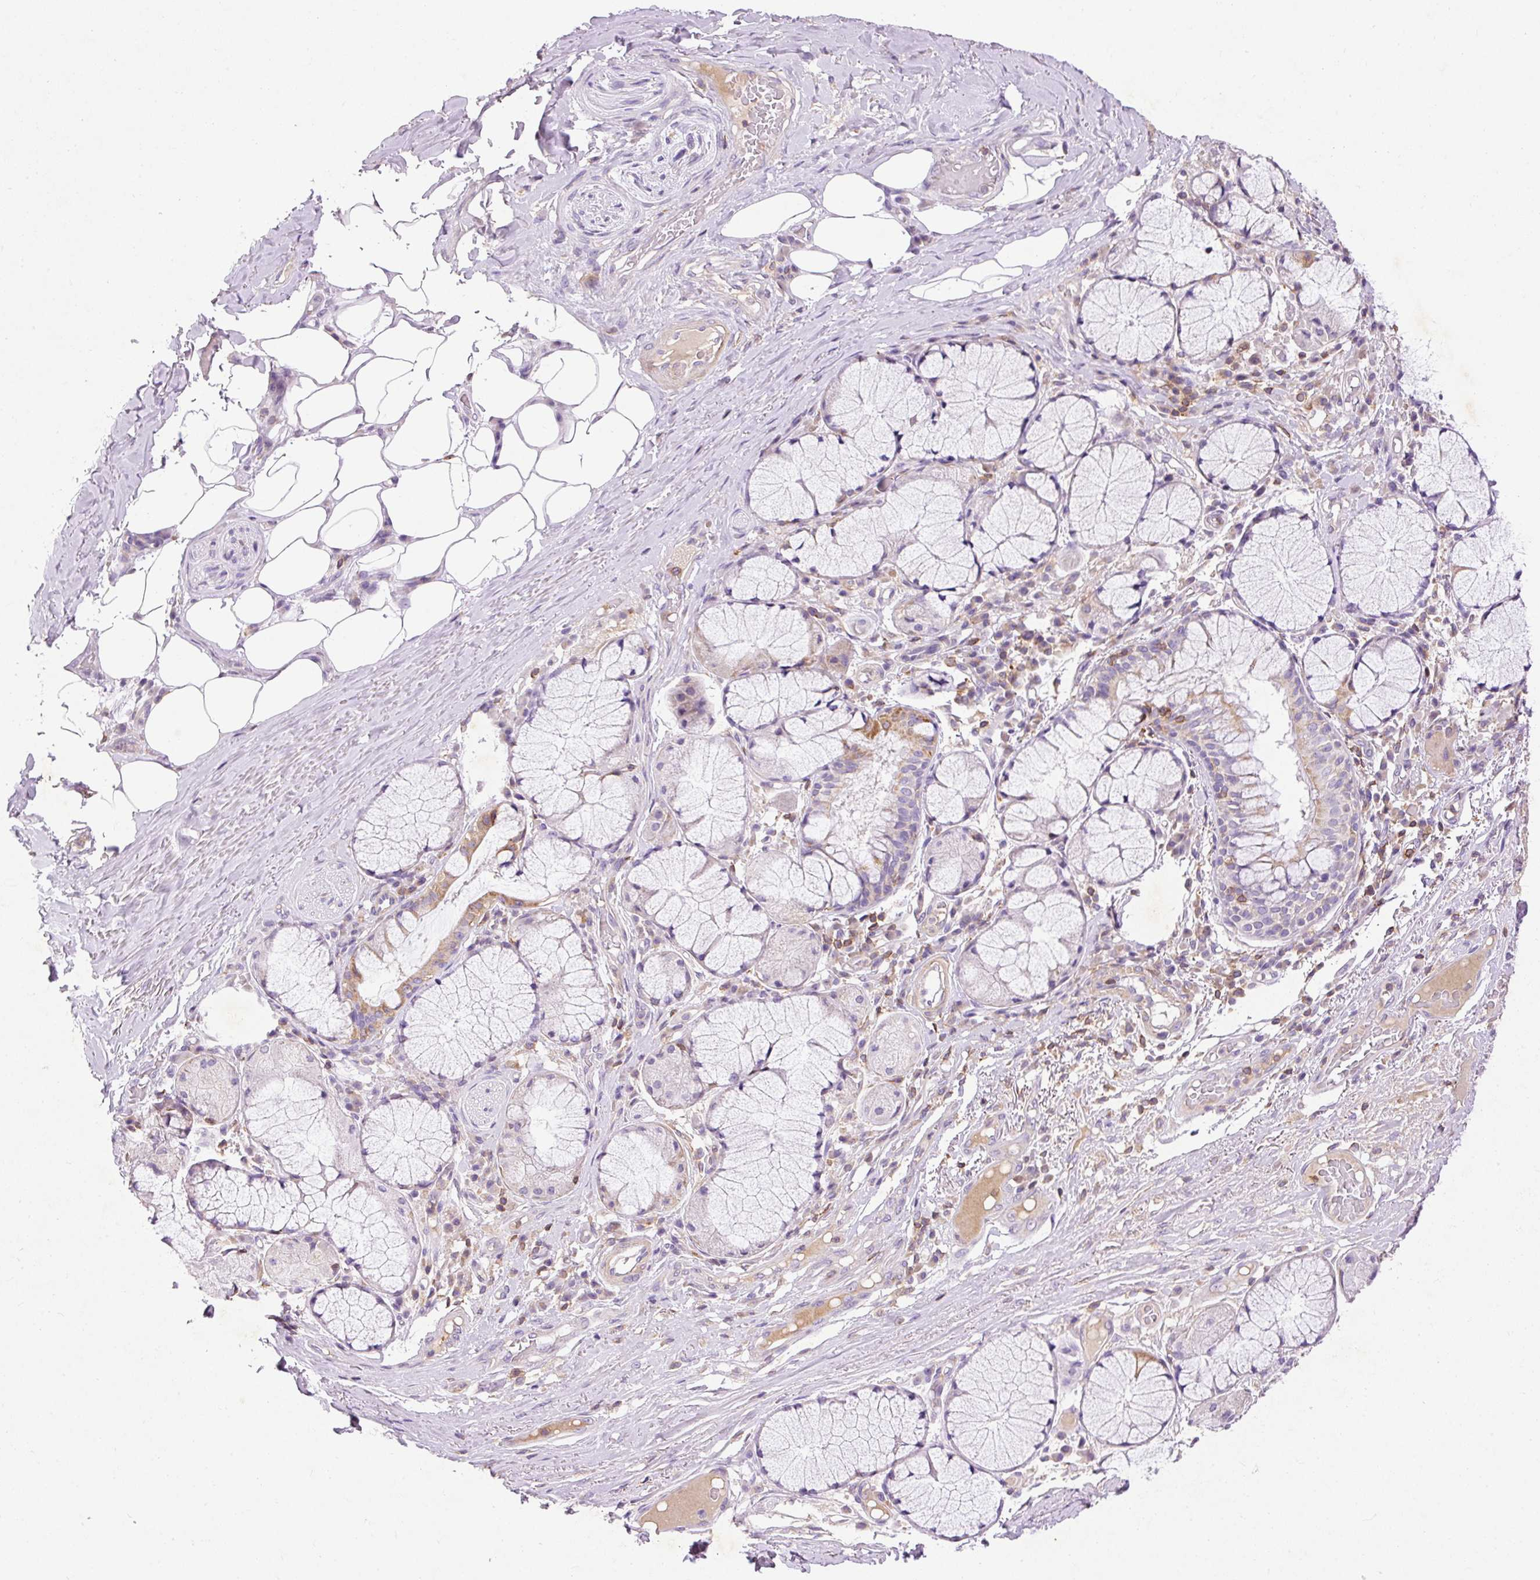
{"staining": {"intensity": "negative", "quantity": "none", "location": "none"}, "tissue": "adipose tissue", "cell_type": "Adipocytes", "image_type": "normal", "snomed": [{"axis": "morphology", "description": "Normal tissue, NOS"}, {"axis": "topography", "description": "Cartilage tissue"}, {"axis": "topography", "description": "Bronchus"}], "caption": "The immunohistochemistry image has no significant staining in adipocytes of adipose tissue.", "gene": "IMMT", "patient": {"sex": "male", "age": 56}}